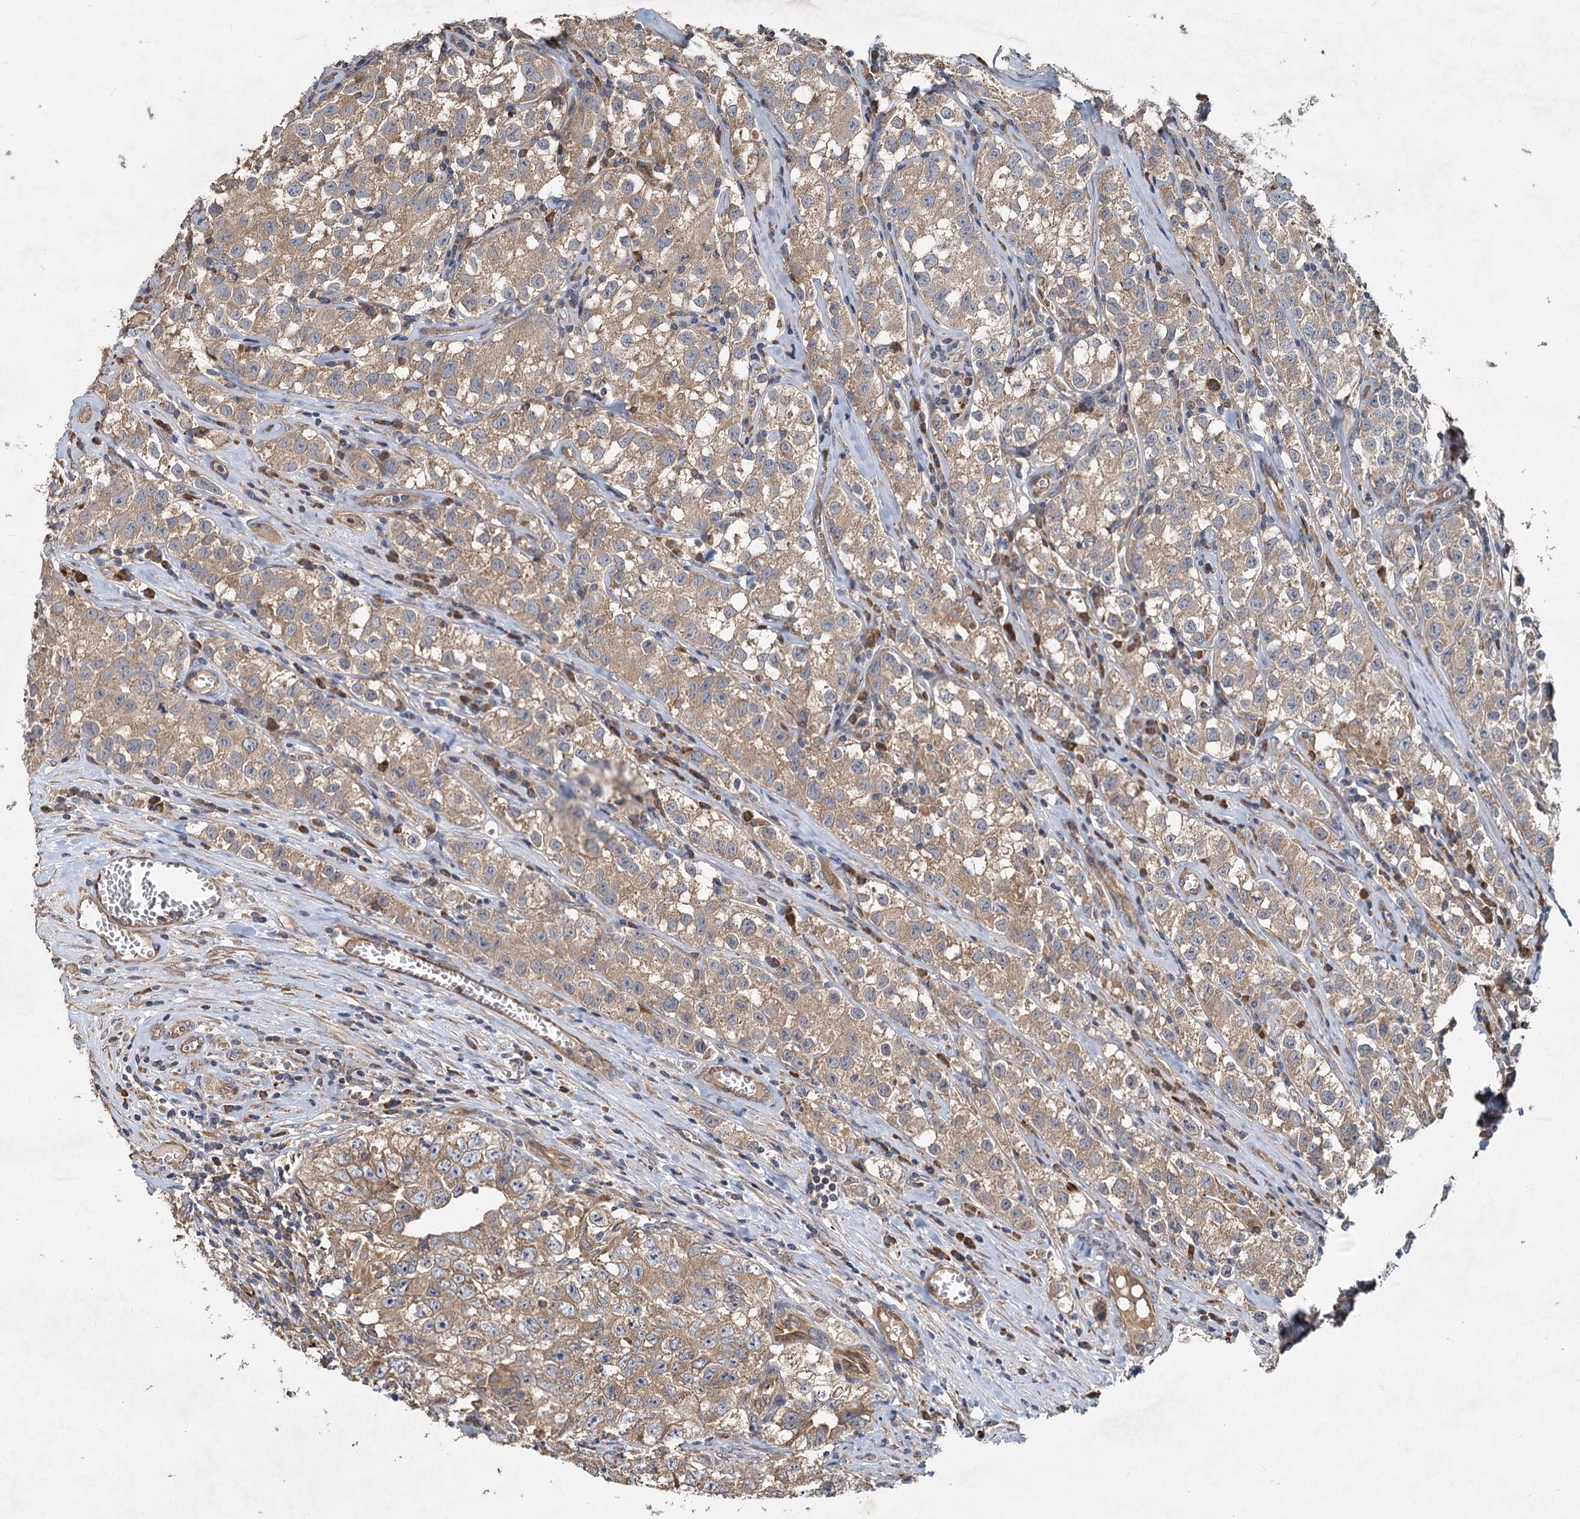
{"staining": {"intensity": "weak", "quantity": ">75%", "location": "cytoplasmic/membranous"}, "tissue": "testis cancer", "cell_type": "Tumor cells", "image_type": "cancer", "snomed": [{"axis": "morphology", "description": "Seminoma, NOS"}, {"axis": "morphology", "description": "Carcinoma, Embryonal, NOS"}, {"axis": "topography", "description": "Testis"}], "caption": "Protein analysis of testis seminoma tissue reveals weak cytoplasmic/membranous expression in approximately >75% of tumor cells.", "gene": "HYI", "patient": {"sex": "male", "age": 43}}